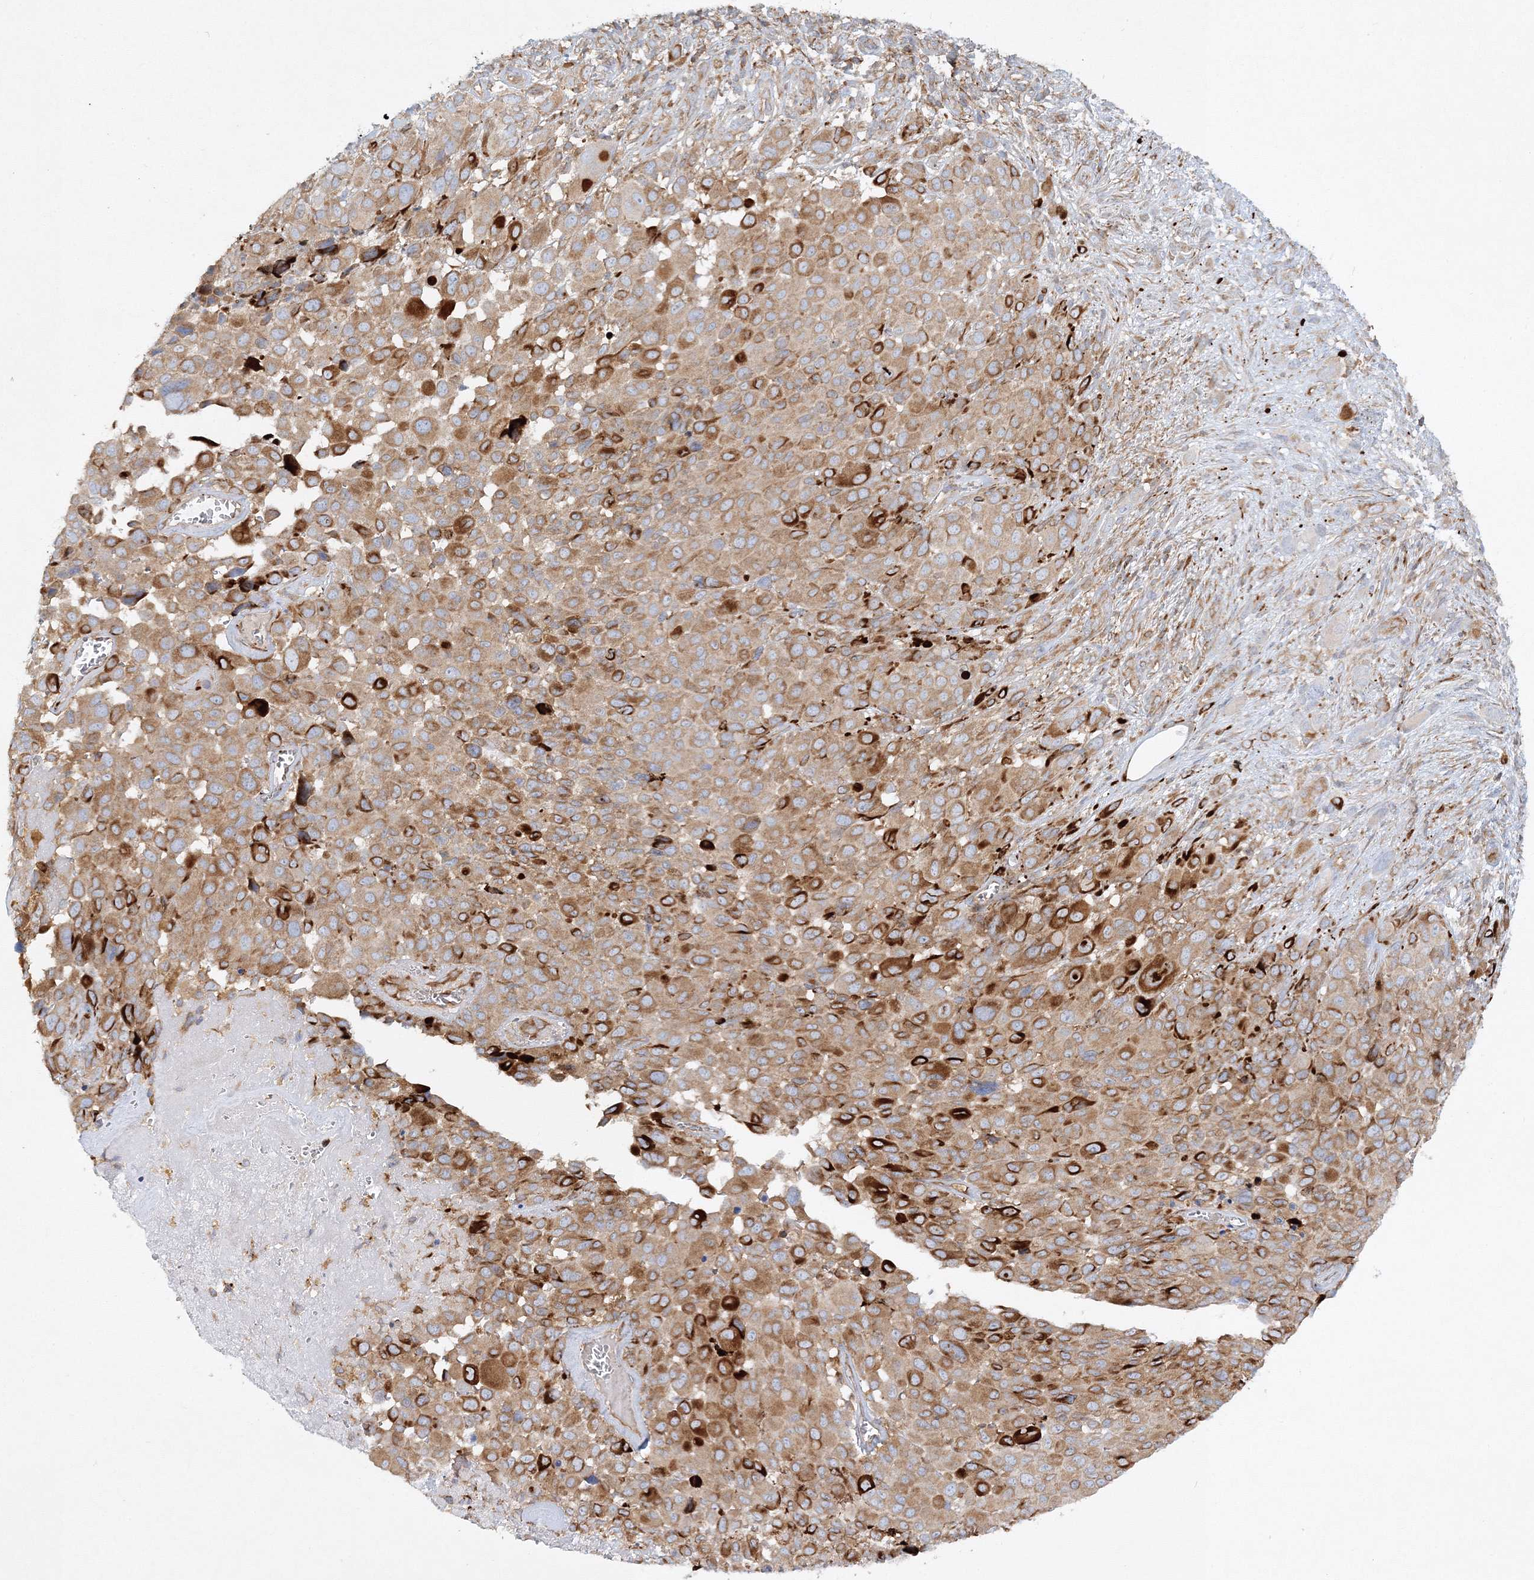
{"staining": {"intensity": "moderate", "quantity": "25%-75%", "location": "cytoplasmic/membranous"}, "tissue": "melanoma", "cell_type": "Tumor cells", "image_type": "cancer", "snomed": [{"axis": "morphology", "description": "Malignant melanoma, NOS"}, {"axis": "topography", "description": "Skin of trunk"}], "caption": "Malignant melanoma stained with DAB immunohistochemistry (IHC) reveals medium levels of moderate cytoplasmic/membranous expression in about 25%-75% of tumor cells.", "gene": "WDR37", "patient": {"sex": "male", "age": 71}}